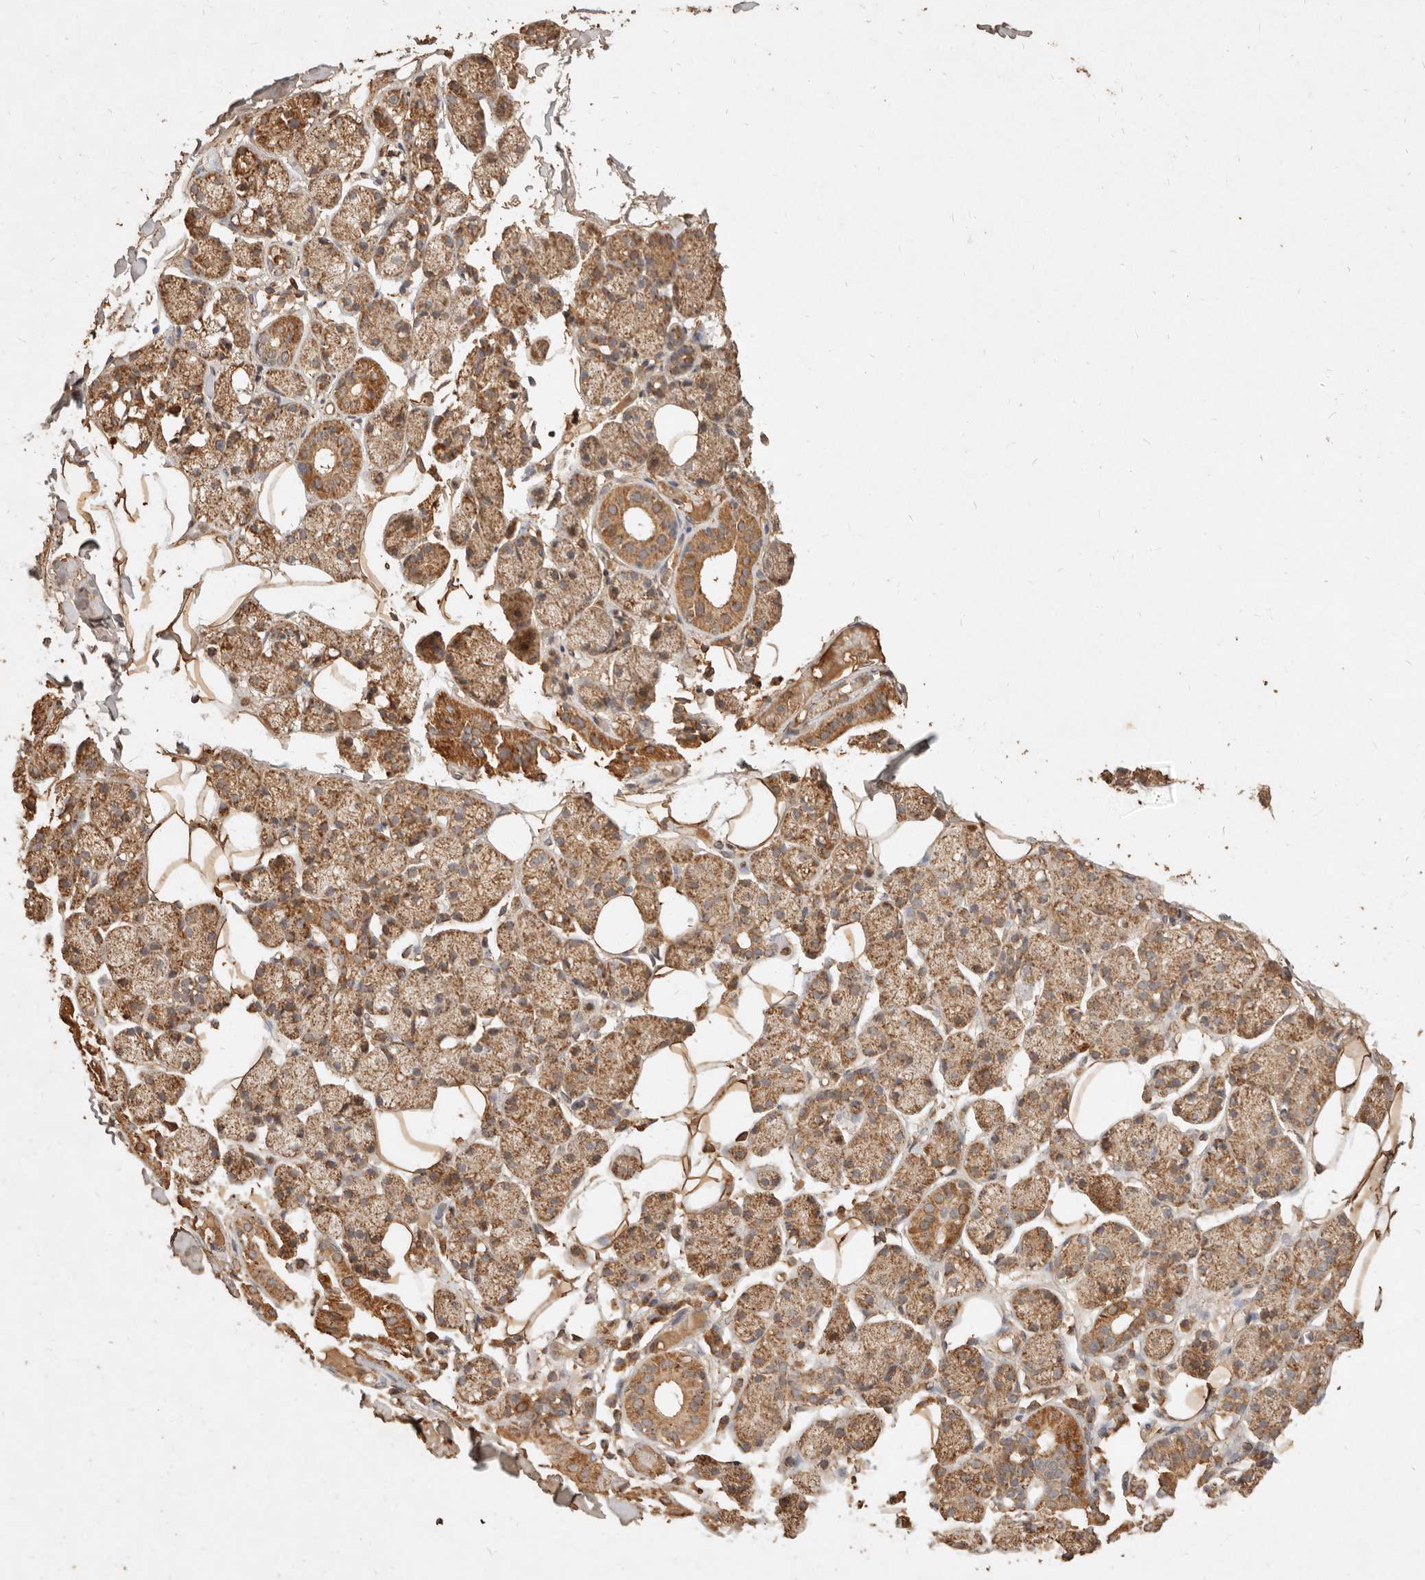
{"staining": {"intensity": "moderate", "quantity": ">75%", "location": "cytoplasmic/membranous"}, "tissue": "salivary gland", "cell_type": "Glandular cells", "image_type": "normal", "snomed": [{"axis": "morphology", "description": "Normal tissue, NOS"}, {"axis": "topography", "description": "Salivary gland"}], "caption": "About >75% of glandular cells in normal human salivary gland show moderate cytoplasmic/membranous protein positivity as visualized by brown immunohistochemical staining.", "gene": "FAM180B", "patient": {"sex": "female", "age": 33}}